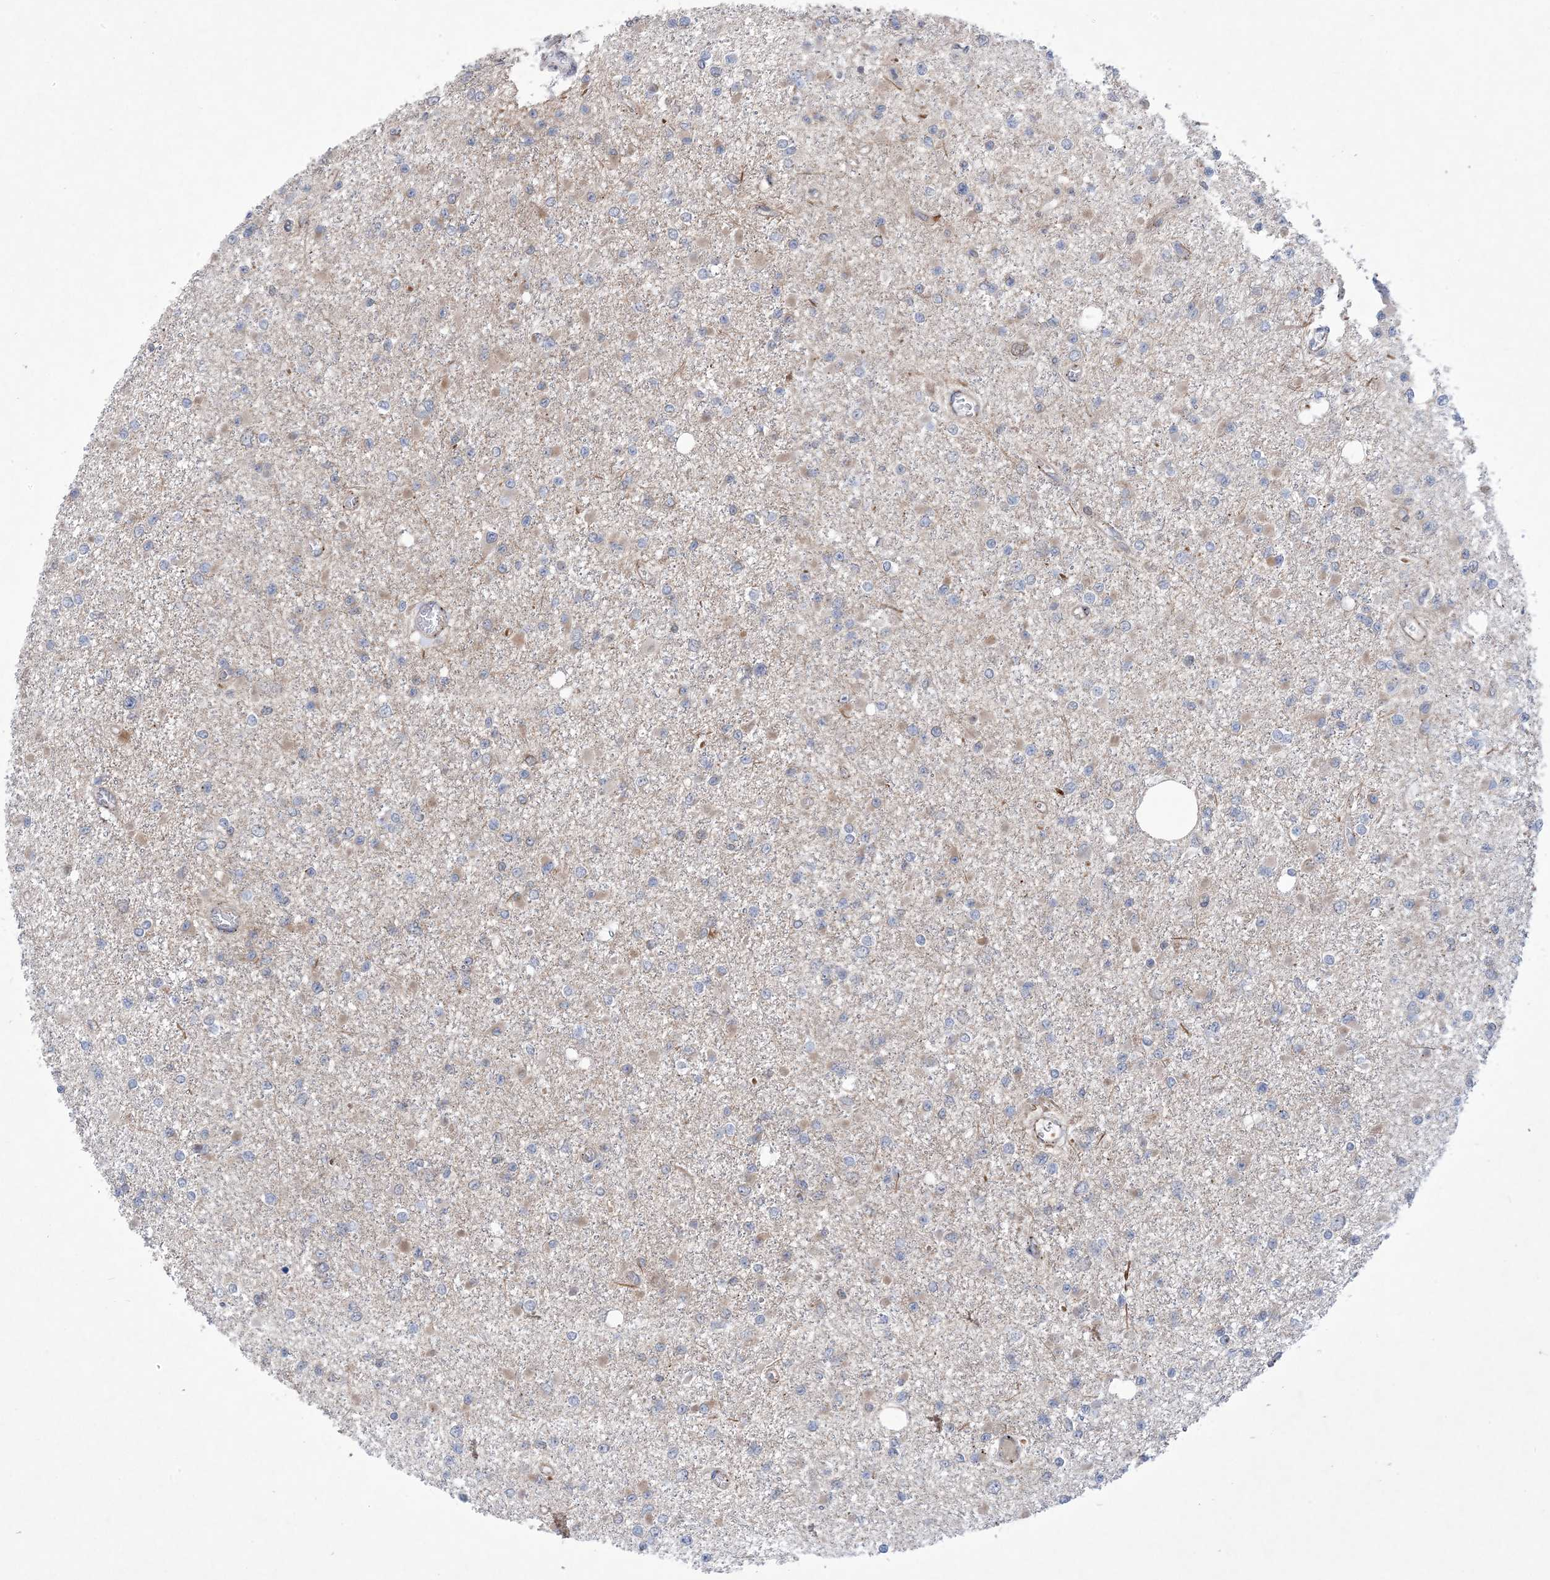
{"staining": {"intensity": "negative", "quantity": "none", "location": "none"}, "tissue": "glioma", "cell_type": "Tumor cells", "image_type": "cancer", "snomed": [{"axis": "morphology", "description": "Glioma, malignant, Low grade"}, {"axis": "topography", "description": "Brain"}], "caption": "This is an IHC histopathology image of human glioma. There is no expression in tumor cells.", "gene": "EHBP1", "patient": {"sex": "female", "age": 22}}